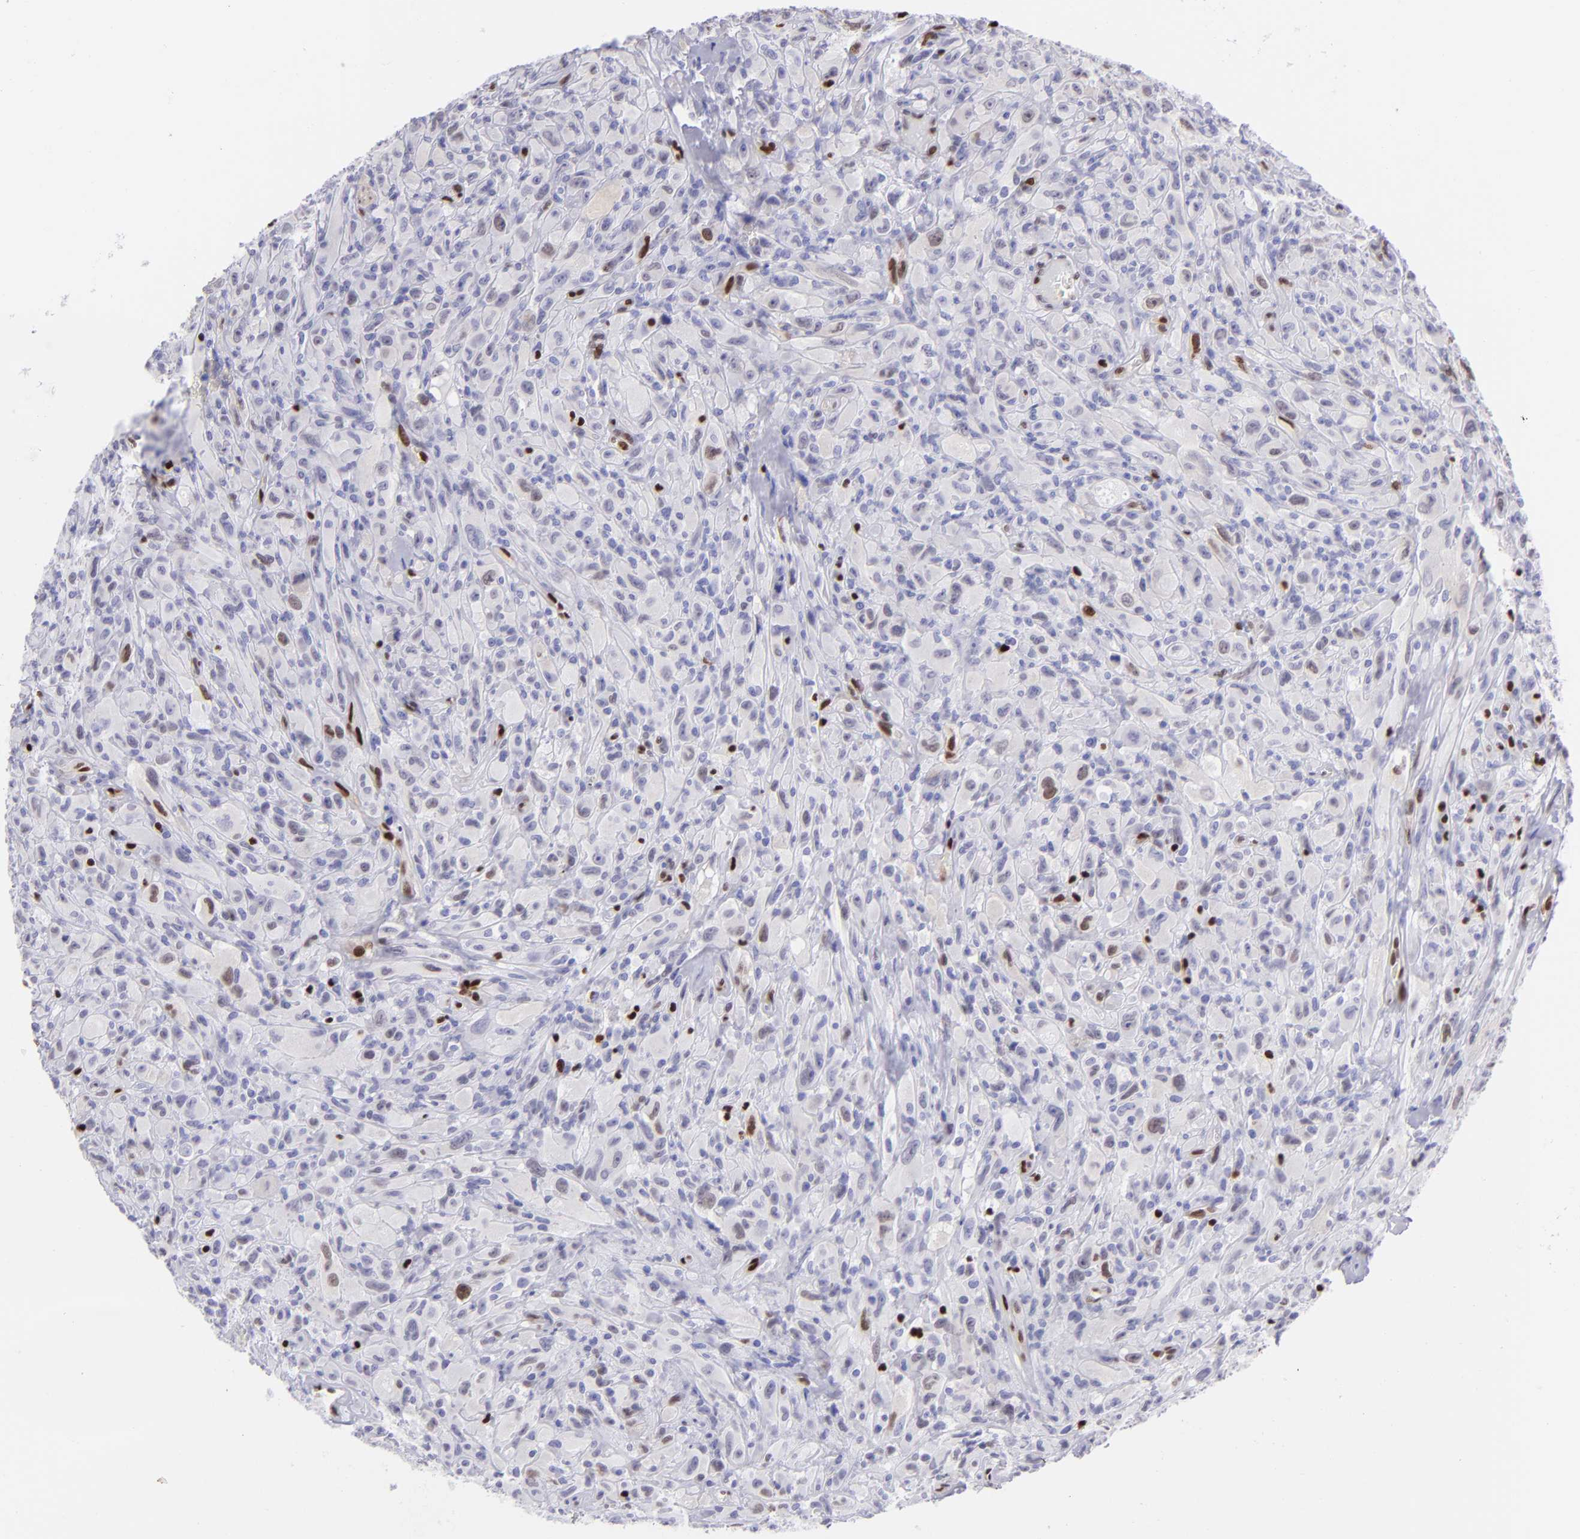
{"staining": {"intensity": "weak", "quantity": "<25%", "location": "nuclear"}, "tissue": "glioma", "cell_type": "Tumor cells", "image_type": "cancer", "snomed": [{"axis": "morphology", "description": "Glioma, malignant, High grade"}, {"axis": "topography", "description": "Brain"}], "caption": "There is no significant expression in tumor cells of glioma. (DAB (3,3'-diaminobenzidine) immunohistochemistry, high magnification).", "gene": "ETS1", "patient": {"sex": "male", "age": 48}}